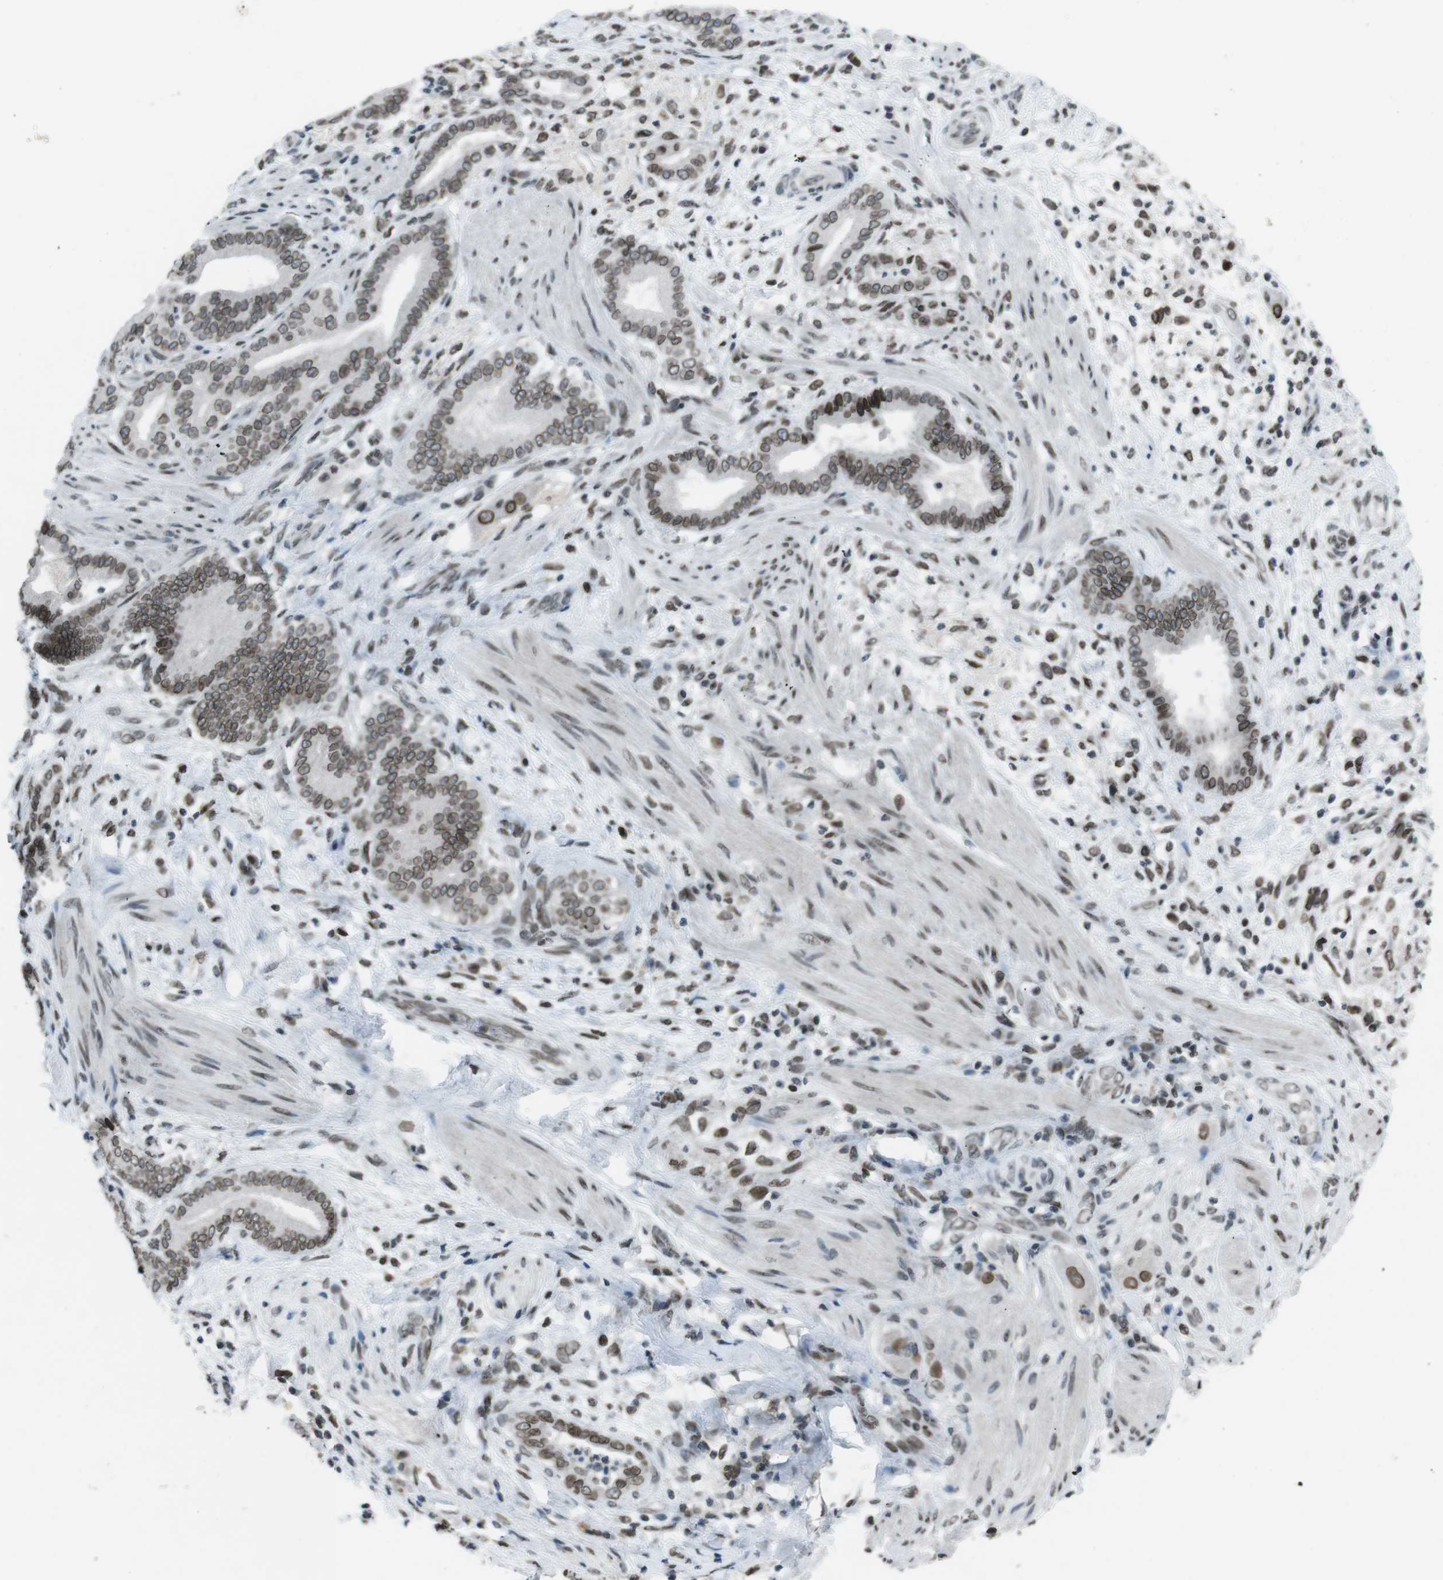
{"staining": {"intensity": "moderate", "quantity": ">75%", "location": "cytoplasmic/membranous,nuclear"}, "tissue": "pancreatic cancer", "cell_type": "Tumor cells", "image_type": "cancer", "snomed": [{"axis": "morphology", "description": "Normal tissue, NOS"}, {"axis": "morphology", "description": "Adenocarcinoma, NOS"}, {"axis": "topography", "description": "Pancreas"}], "caption": "This image reveals immunohistochemistry (IHC) staining of pancreatic cancer, with medium moderate cytoplasmic/membranous and nuclear staining in about >75% of tumor cells.", "gene": "MAD1L1", "patient": {"sex": "male", "age": 63}}